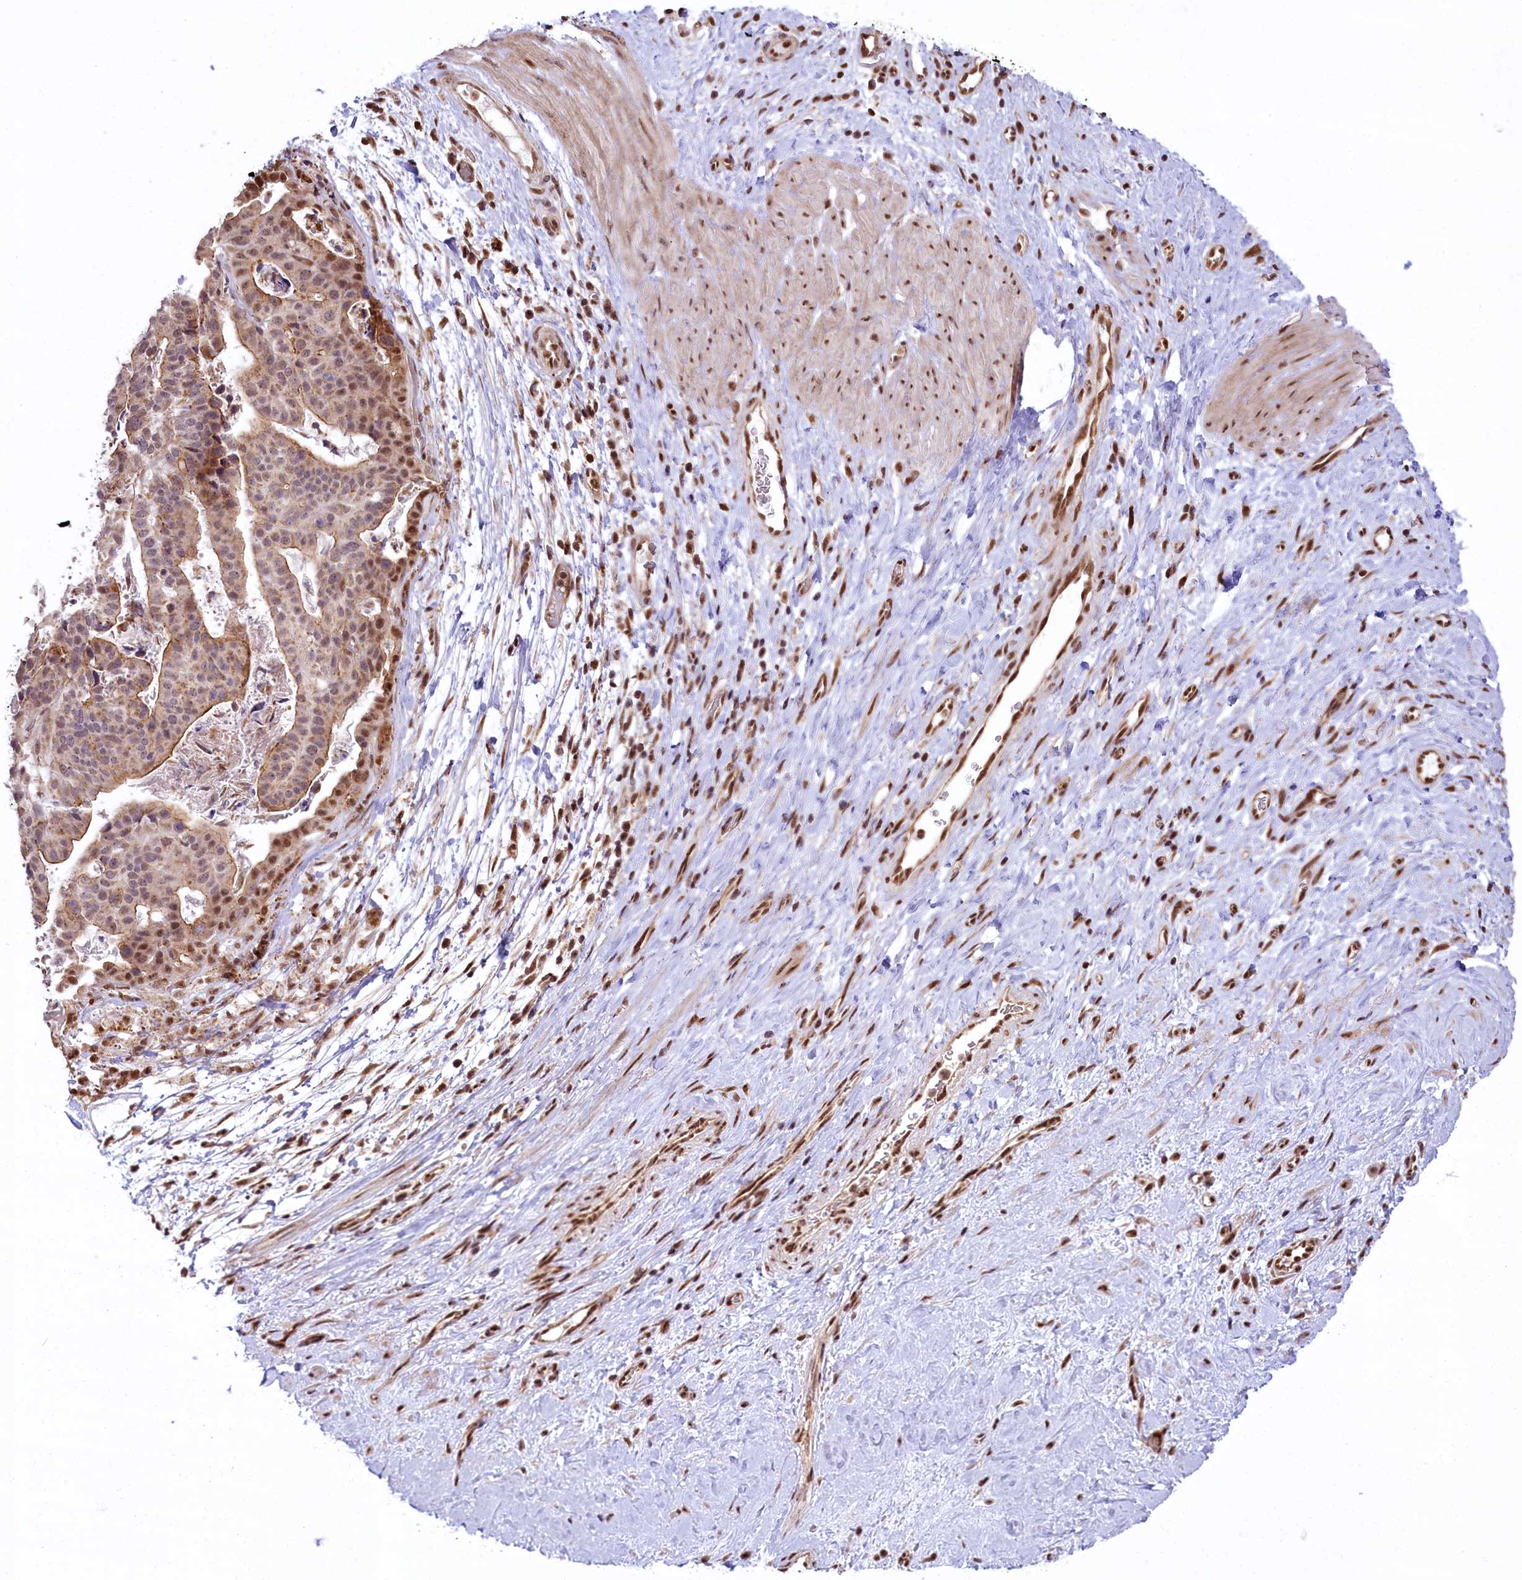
{"staining": {"intensity": "moderate", "quantity": "<25%", "location": "cytoplasmic/membranous,nuclear"}, "tissue": "stomach cancer", "cell_type": "Tumor cells", "image_type": "cancer", "snomed": [{"axis": "morphology", "description": "Adenocarcinoma, NOS"}, {"axis": "topography", "description": "Stomach"}], "caption": "About <25% of tumor cells in stomach cancer exhibit moderate cytoplasmic/membranous and nuclear protein positivity as visualized by brown immunohistochemical staining.", "gene": "CARD8", "patient": {"sex": "male", "age": 48}}